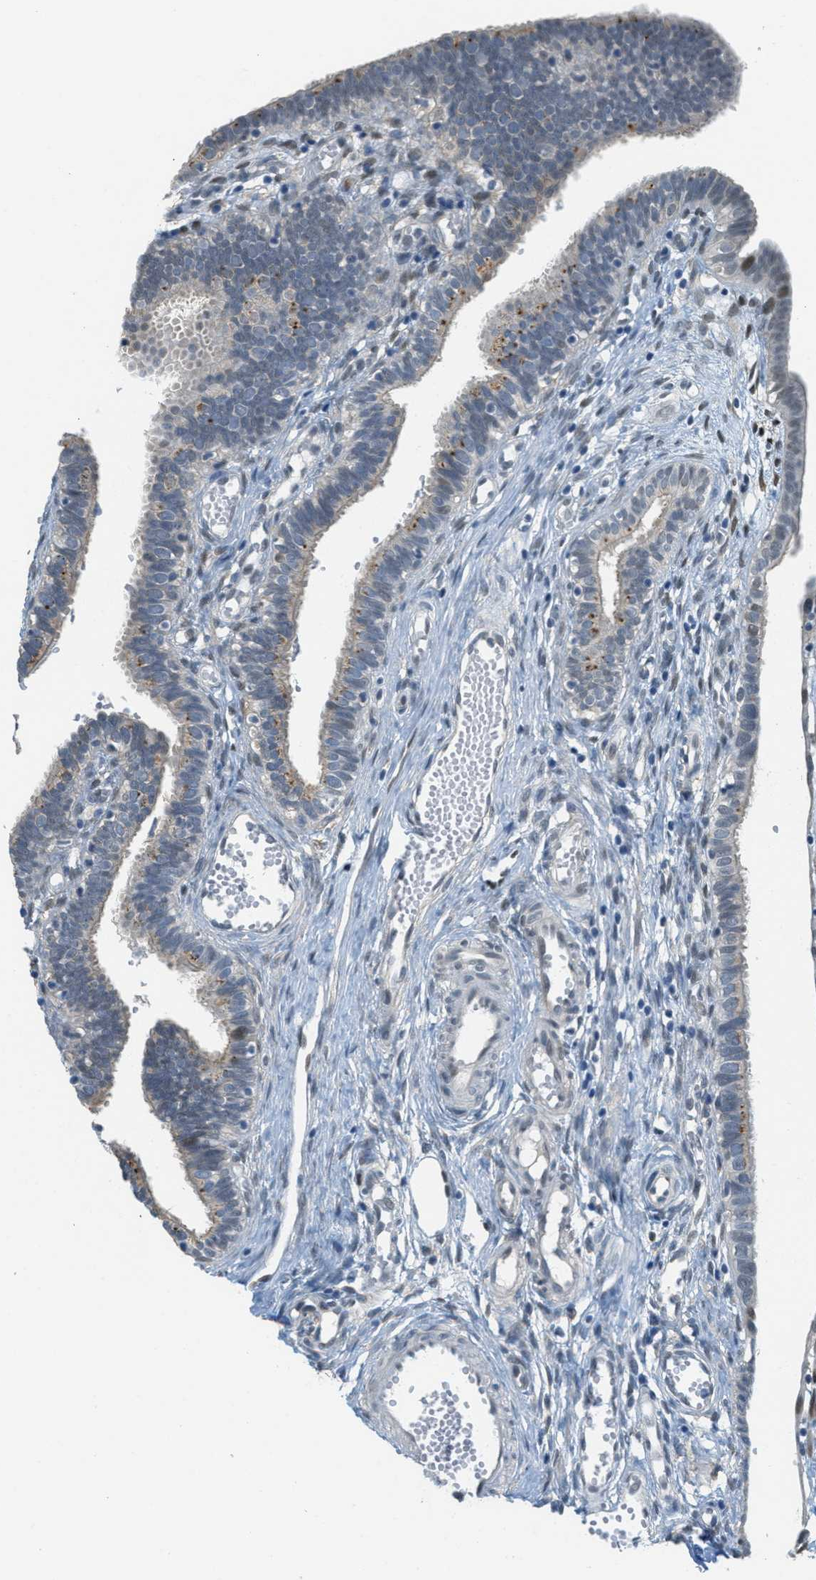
{"staining": {"intensity": "weak", "quantity": "25%-75%", "location": "cytoplasmic/membranous"}, "tissue": "fallopian tube", "cell_type": "Glandular cells", "image_type": "normal", "snomed": [{"axis": "morphology", "description": "Normal tissue, NOS"}, {"axis": "topography", "description": "Fallopian tube"}, {"axis": "topography", "description": "Placenta"}], "caption": "Protein staining exhibits weak cytoplasmic/membranous staining in about 25%-75% of glandular cells in normal fallopian tube.", "gene": "TCF3", "patient": {"sex": "female", "age": 34}}